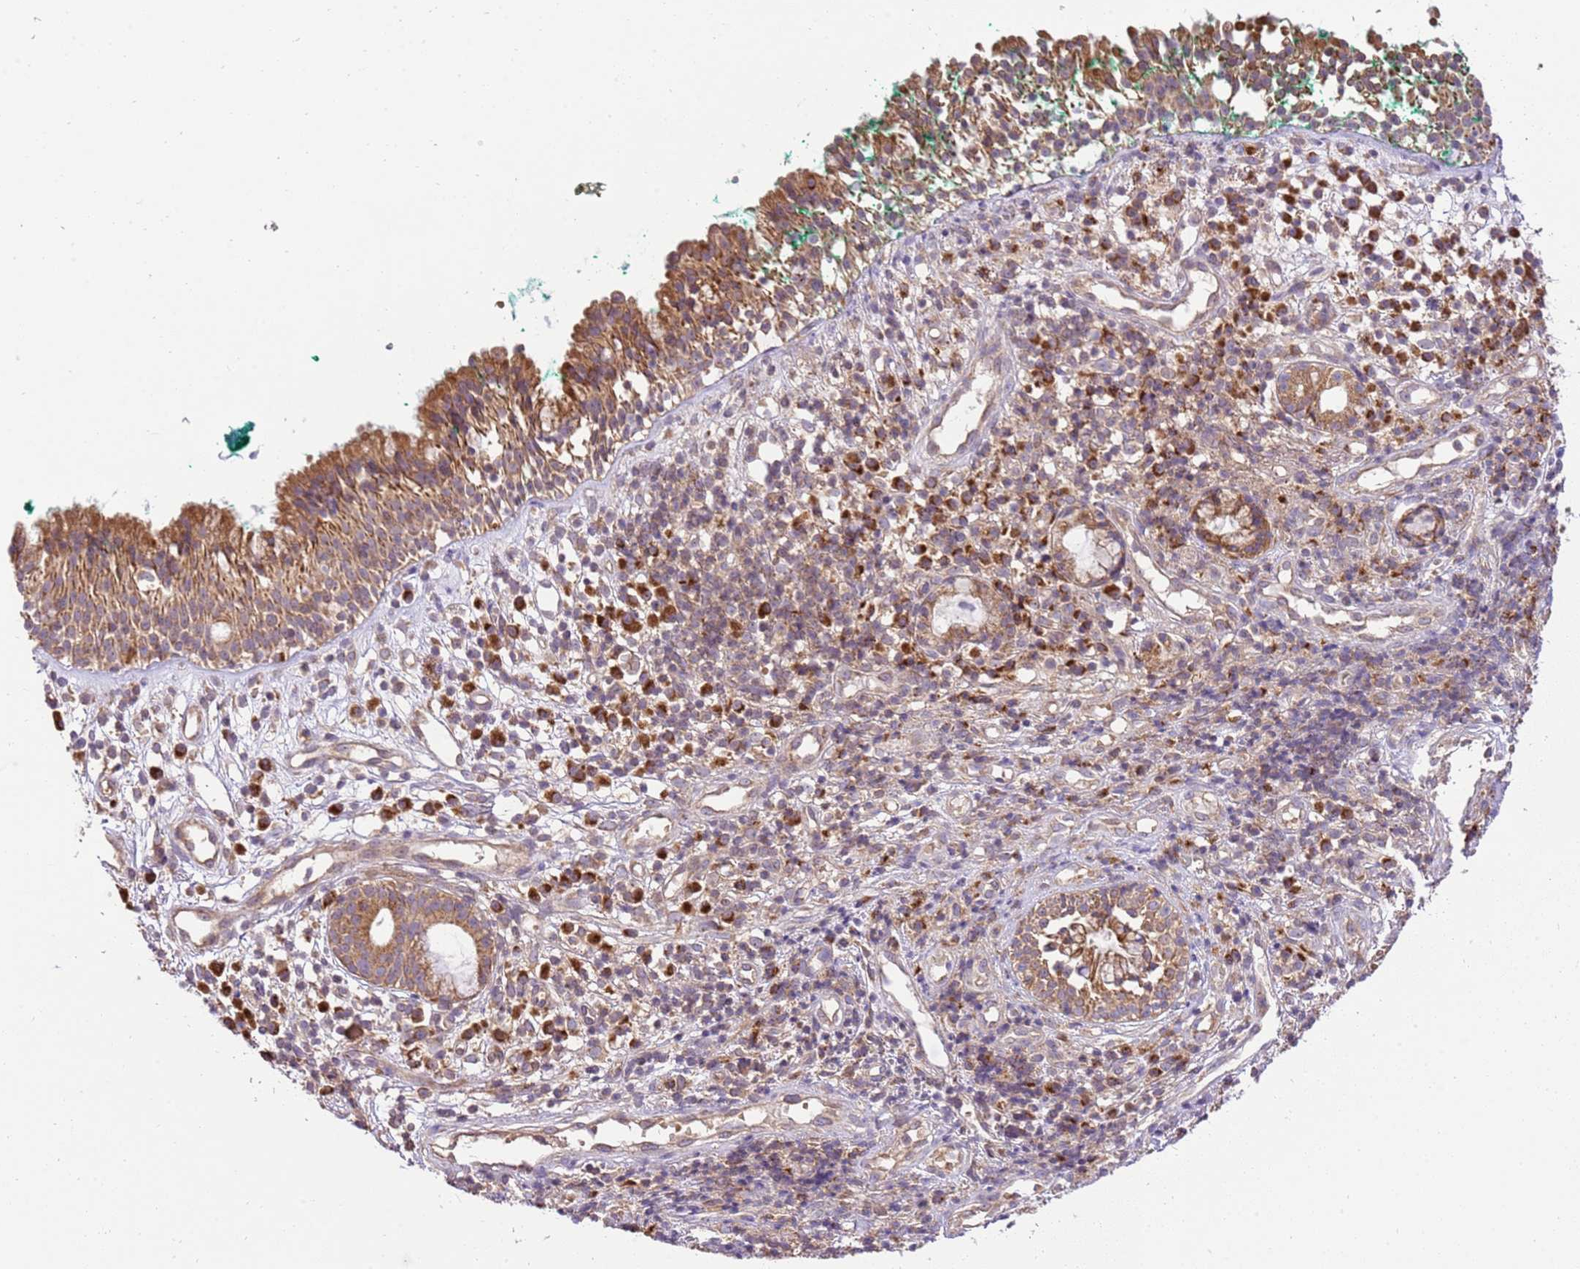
{"staining": {"intensity": "negative", "quantity": "none", "location": "none"}, "tissue": "adipose tissue", "cell_type": "Adipocytes", "image_type": "normal", "snomed": [{"axis": "morphology", "description": "Normal tissue, NOS"}, {"axis": "morphology", "description": "Basal cell carcinoma"}, {"axis": "topography", "description": "Cartilage tissue"}, {"axis": "topography", "description": "Nasopharynx"}, {"axis": "topography", "description": "Oral tissue"}], "caption": "IHC micrograph of unremarkable adipose tissue: human adipose tissue stained with DAB demonstrates no significant protein expression in adipocytes.", "gene": "SPATA2L", "patient": {"sex": "female", "age": 77}}